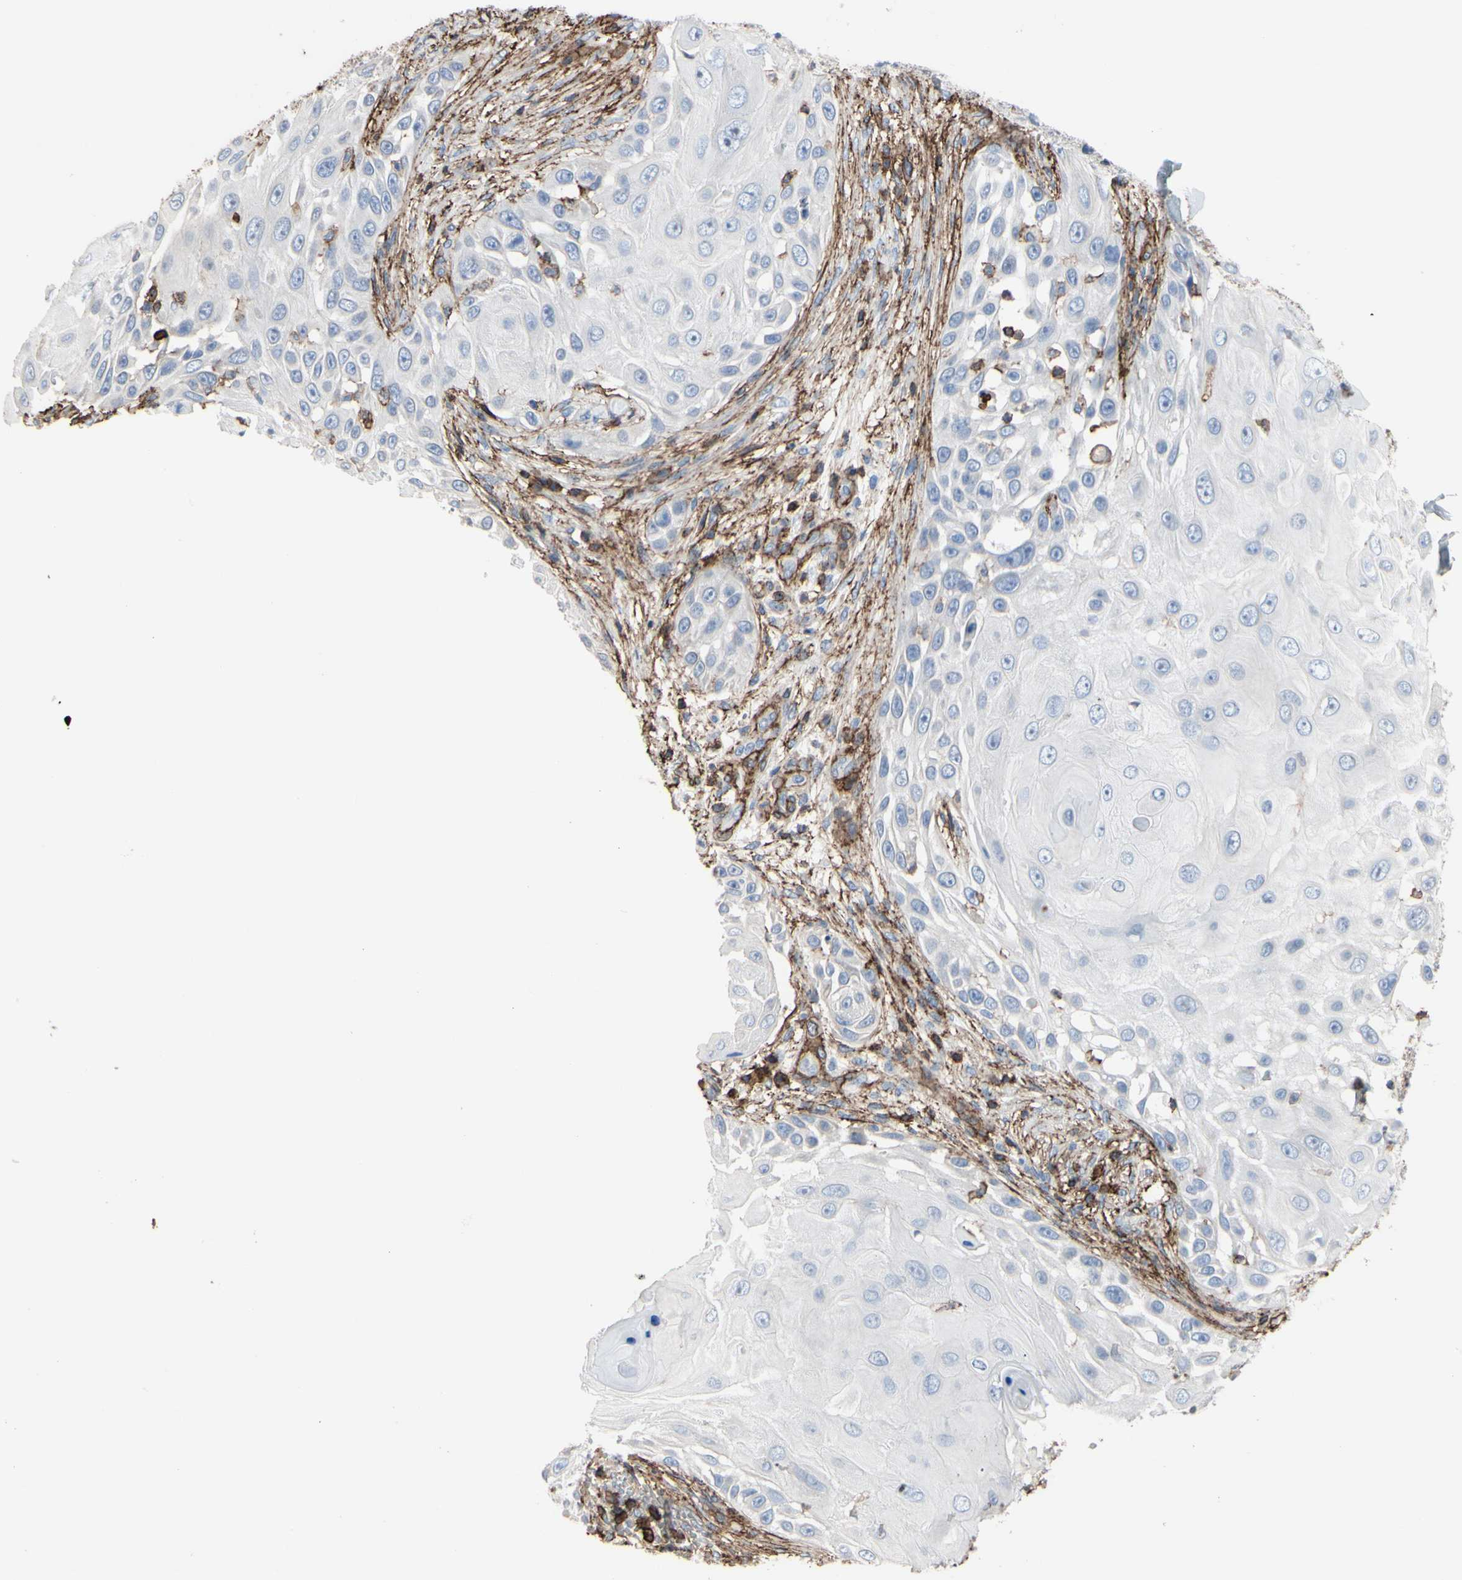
{"staining": {"intensity": "negative", "quantity": "none", "location": "none"}, "tissue": "skin cancer", "cell_type": "Tumor cells", "image_type": "cancer", "snomed": [{"axis": "morphology", "description": "Squamous cell carcinoma, NOS"}, {"axis": "topography", "description": "Skin"}], "caption": "Skin squamous cell carcinoma stained for a protein using IHC shows no staining tumor cells.", "gene": "ANXA6", "patient": {"sex": "female", "age": 44}}